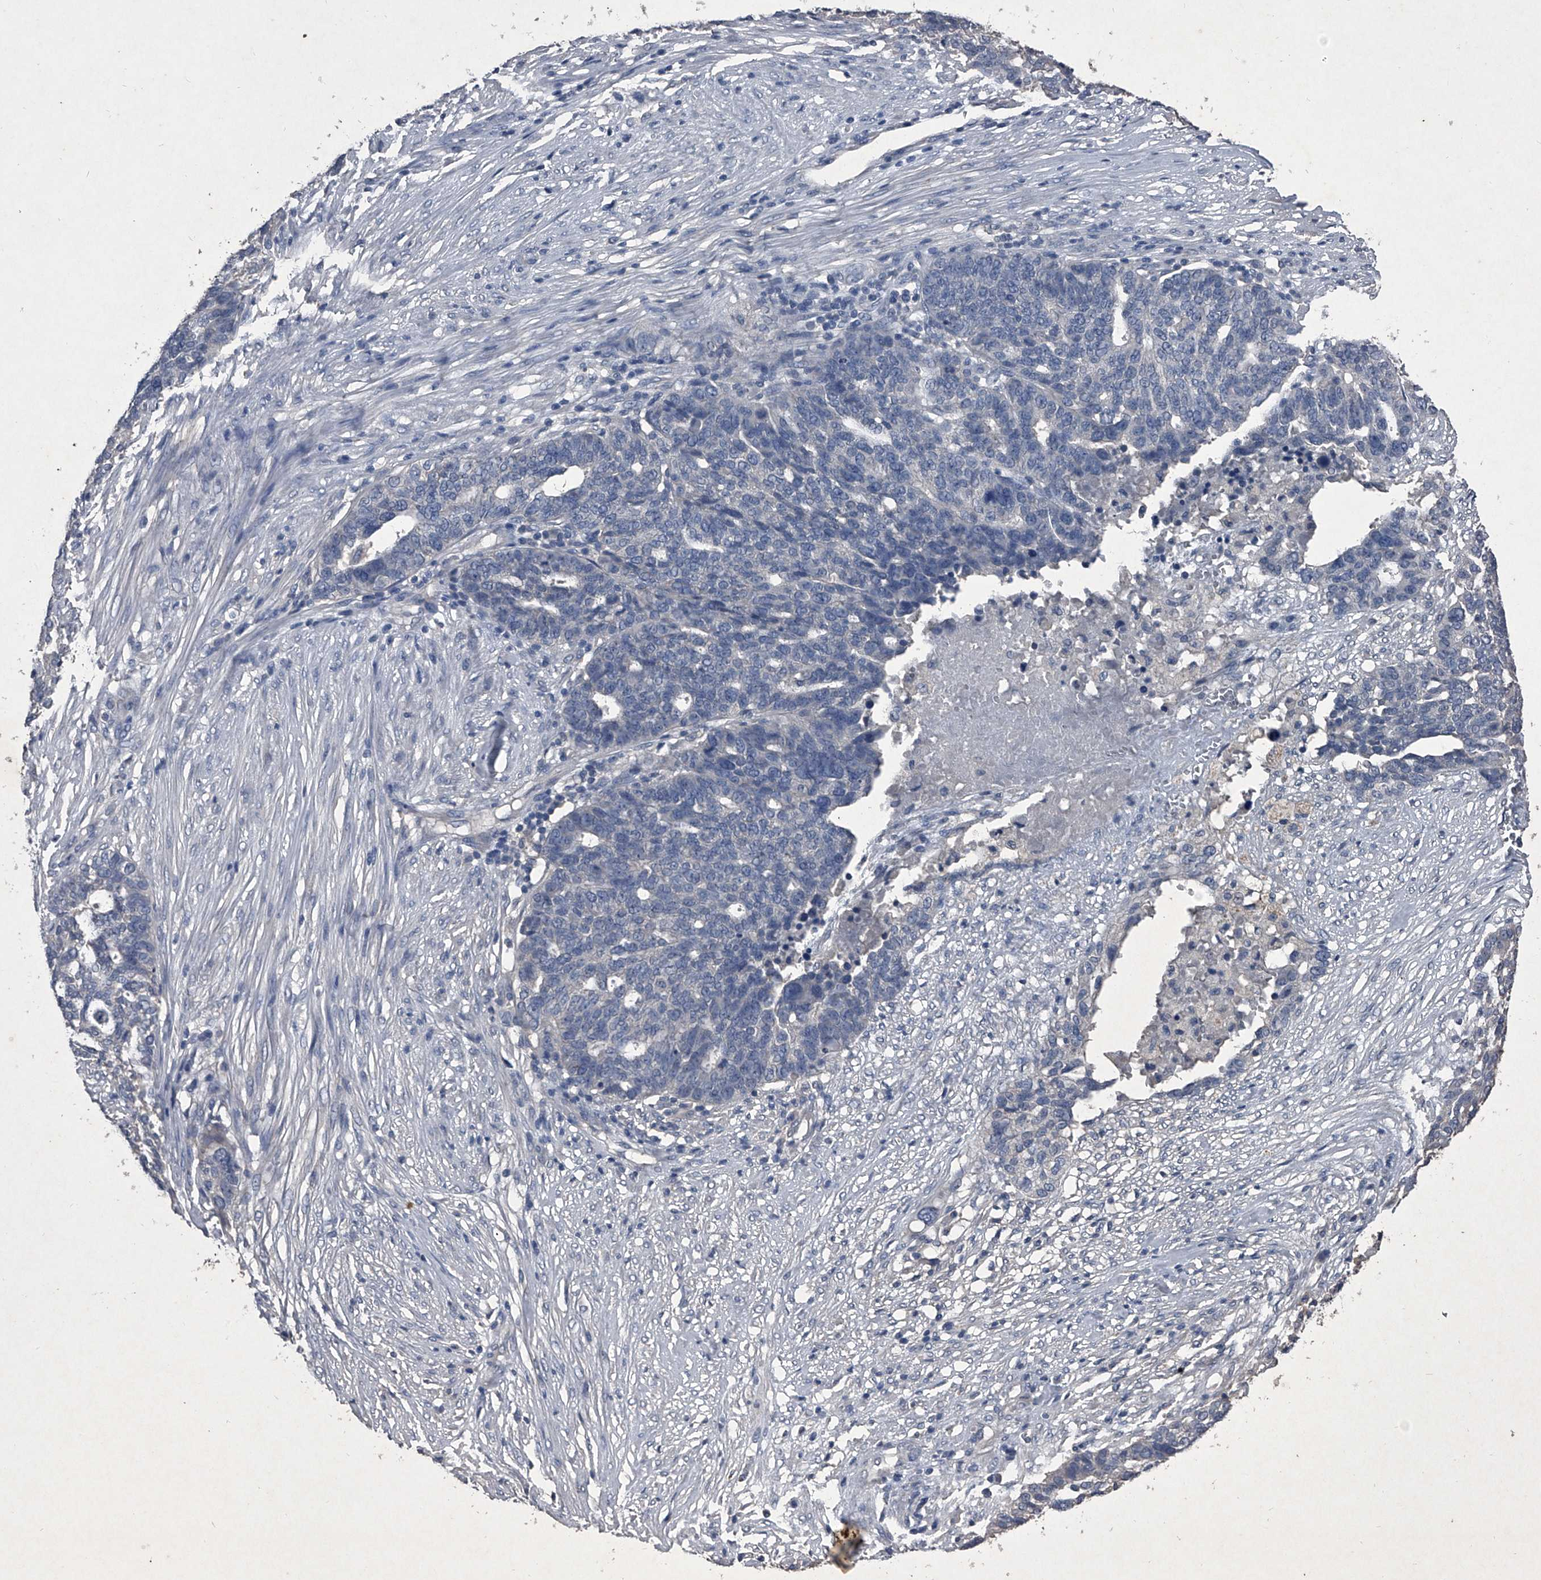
{"staining": {"intensity": "negative", "quantity": "none", "location": "none"}, "tissue": "ovarian cancer", "cell_type": "Tumor cells", "image_type": "cancer", "snomed": [{"axis": "morphology", "description": "Cystadenocarcinoma, serous, NOS"}, {"axis": "topography", "description": "Ovary"}], "caption": "The image reveals no staining of tumor cells in ovarian cancer (serous cystadenocarcinoma). Nuclei are stained in blue.", "gene": "MAPKAP1", "patient": {"sex": "female", "age": 59}}